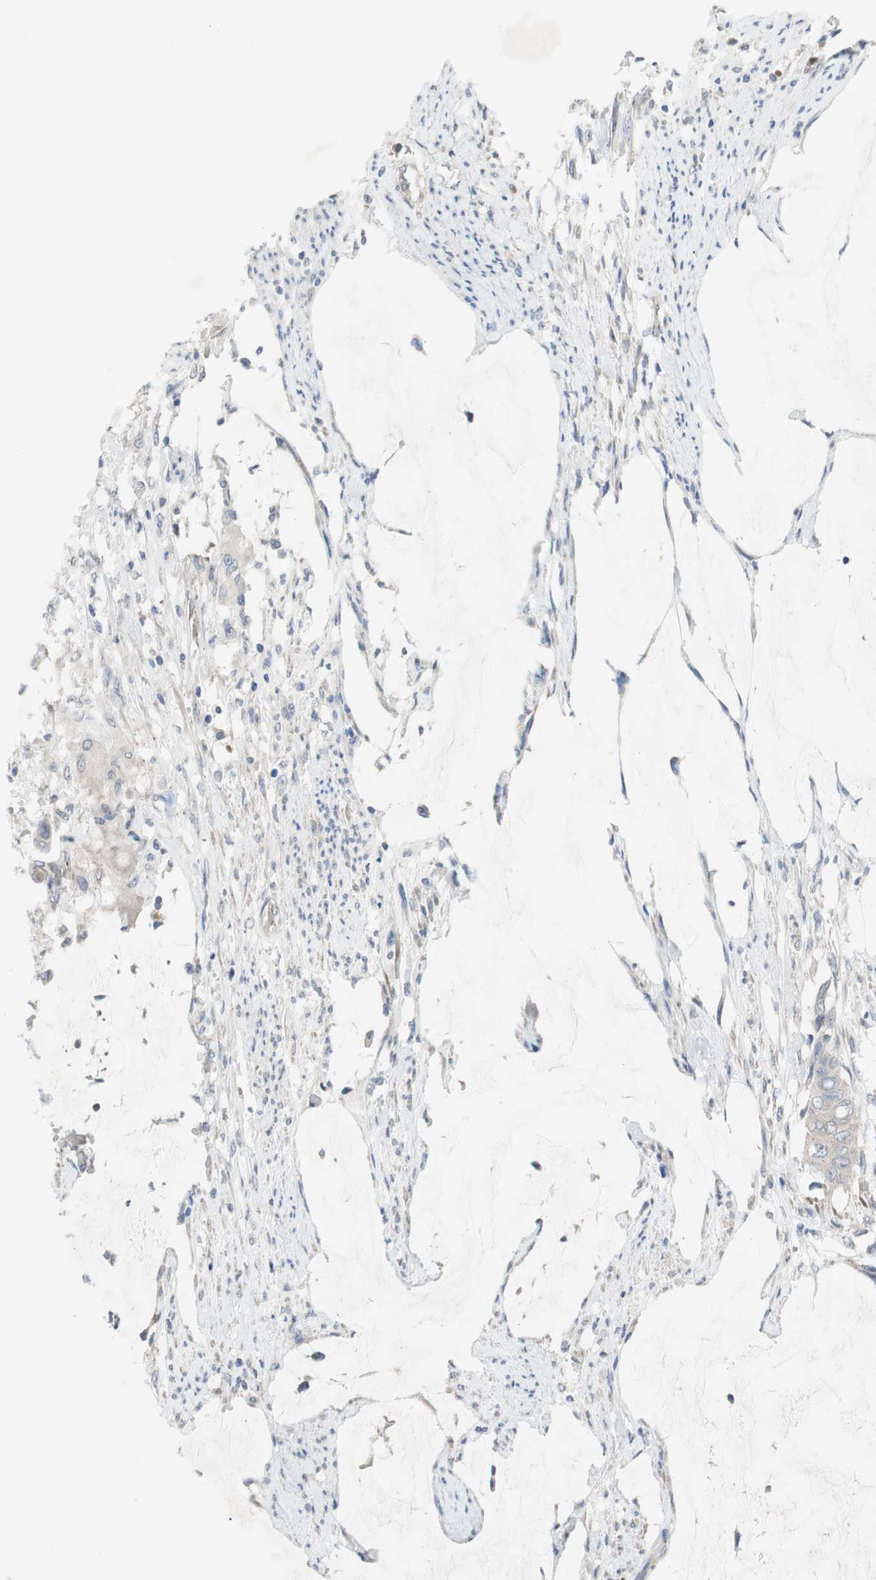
{"staining": {"intensity": "weak", "quantity": ">75%", "location": "cytoplasmic/membranous"}, "tissue": "colorectal cancer", "cell_type": "Tumor cells", "image_type": "cancer", "snomed": [{"axis": "morphology", "description": "Adenocarcinoma, NOS"}, {"axis": "topography", "description": "Rectum"}], "caption": "Weak cytoplasmic/membranous staining is appreciated in about >75% of tumor cells in colorectal cancer (adenocarcinoma). (DAB (3,3'-diaminobenzidine) IHC with brightfield microscopy, high magnification).", "gene": "ADD2", "patient": {"sex": "female", "age": 77}}